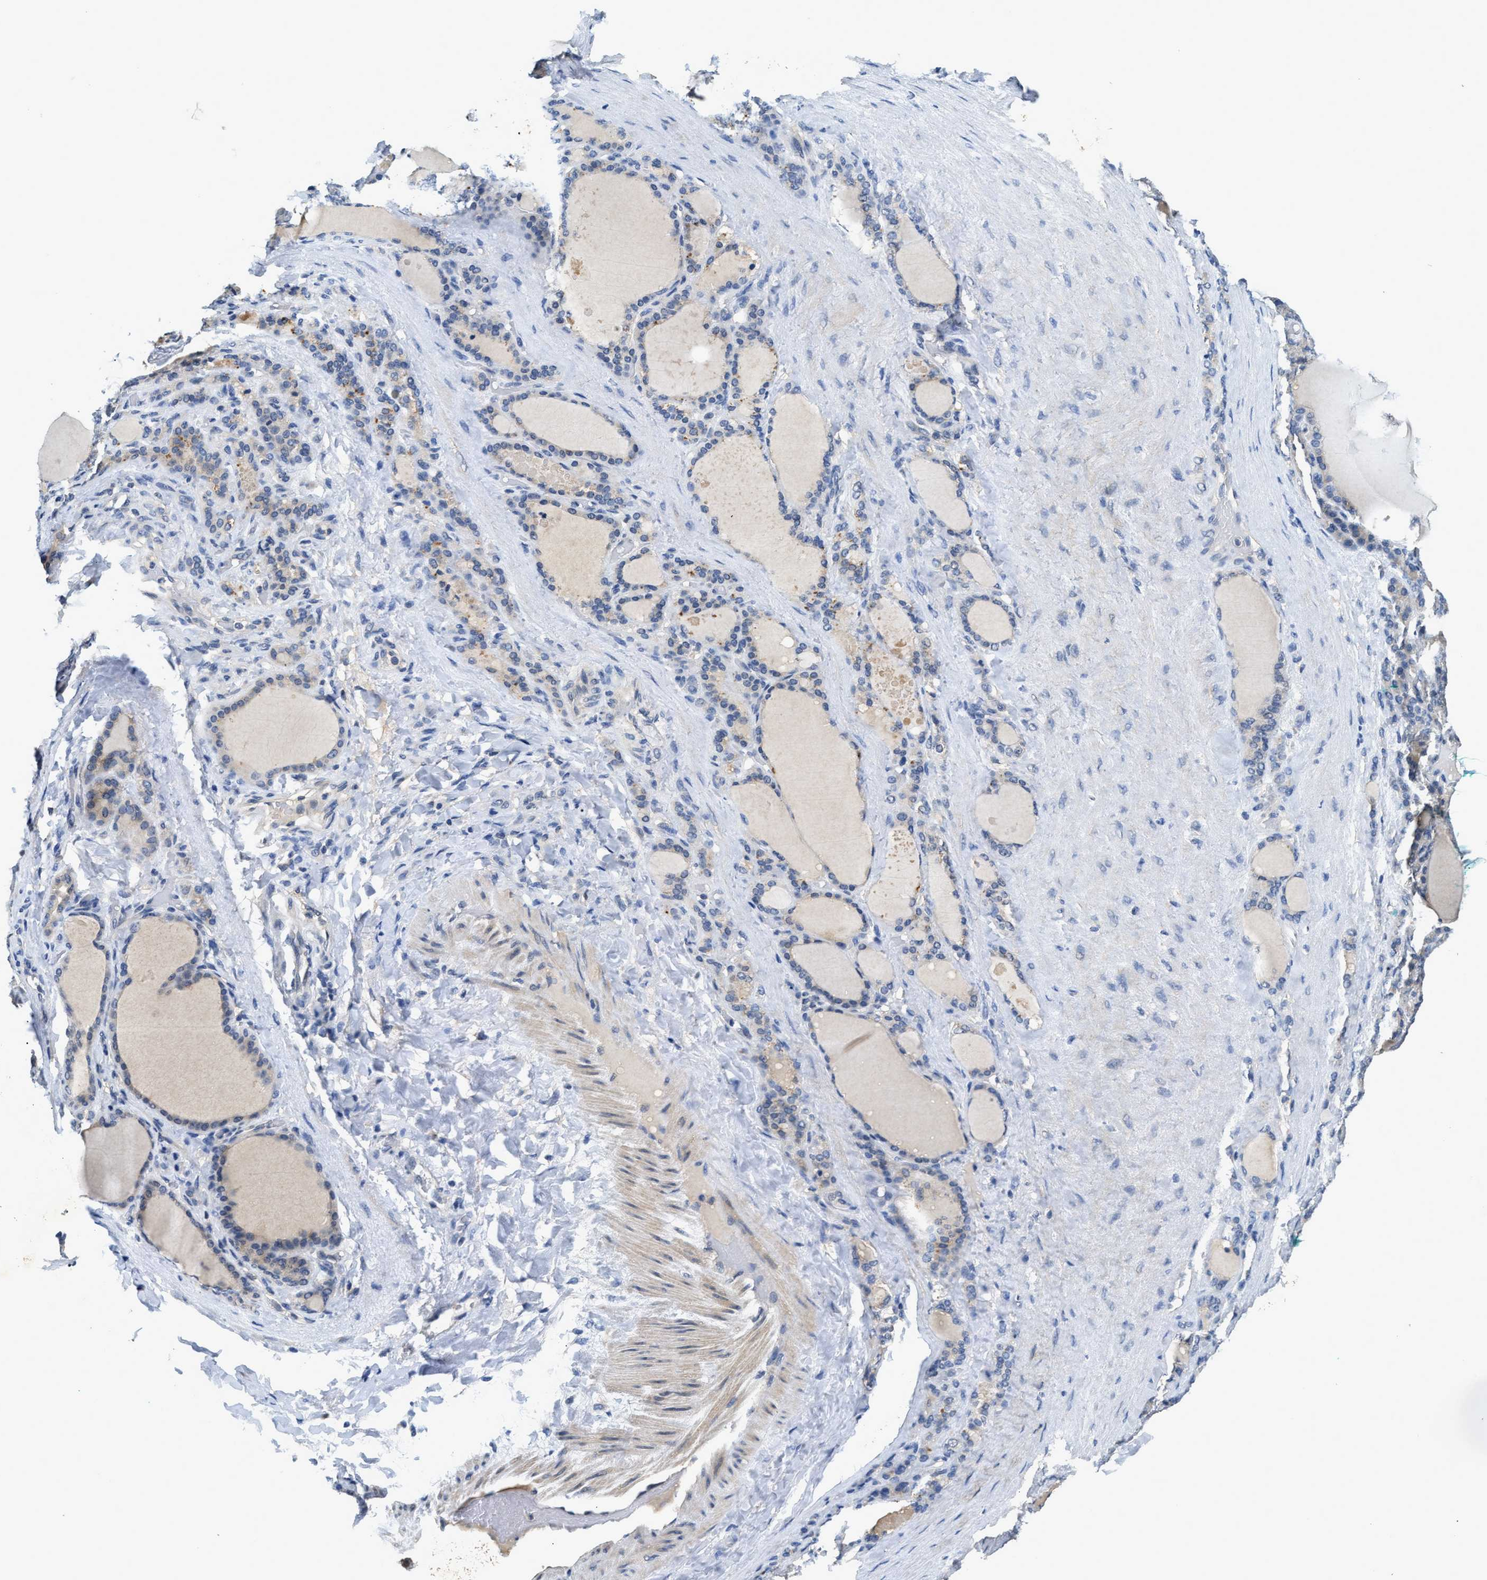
{"staining": {"intensity": "negative", "quantity": "none", "location": "none"}, "tissue": "thyroid gland", "cell_type": "Glandular cells", "image_type": "normal", "snomed": [{"axis": "morphology", "description": "Normal tissue, NOS"}, {"axis": "topography", "description": "Thyroid gland"}], "caption": "IHC of normal human thyroid gland displays no expression in glandular cells.", "gene": "INHA", "patient": {"sex": "female", "age": 28}}